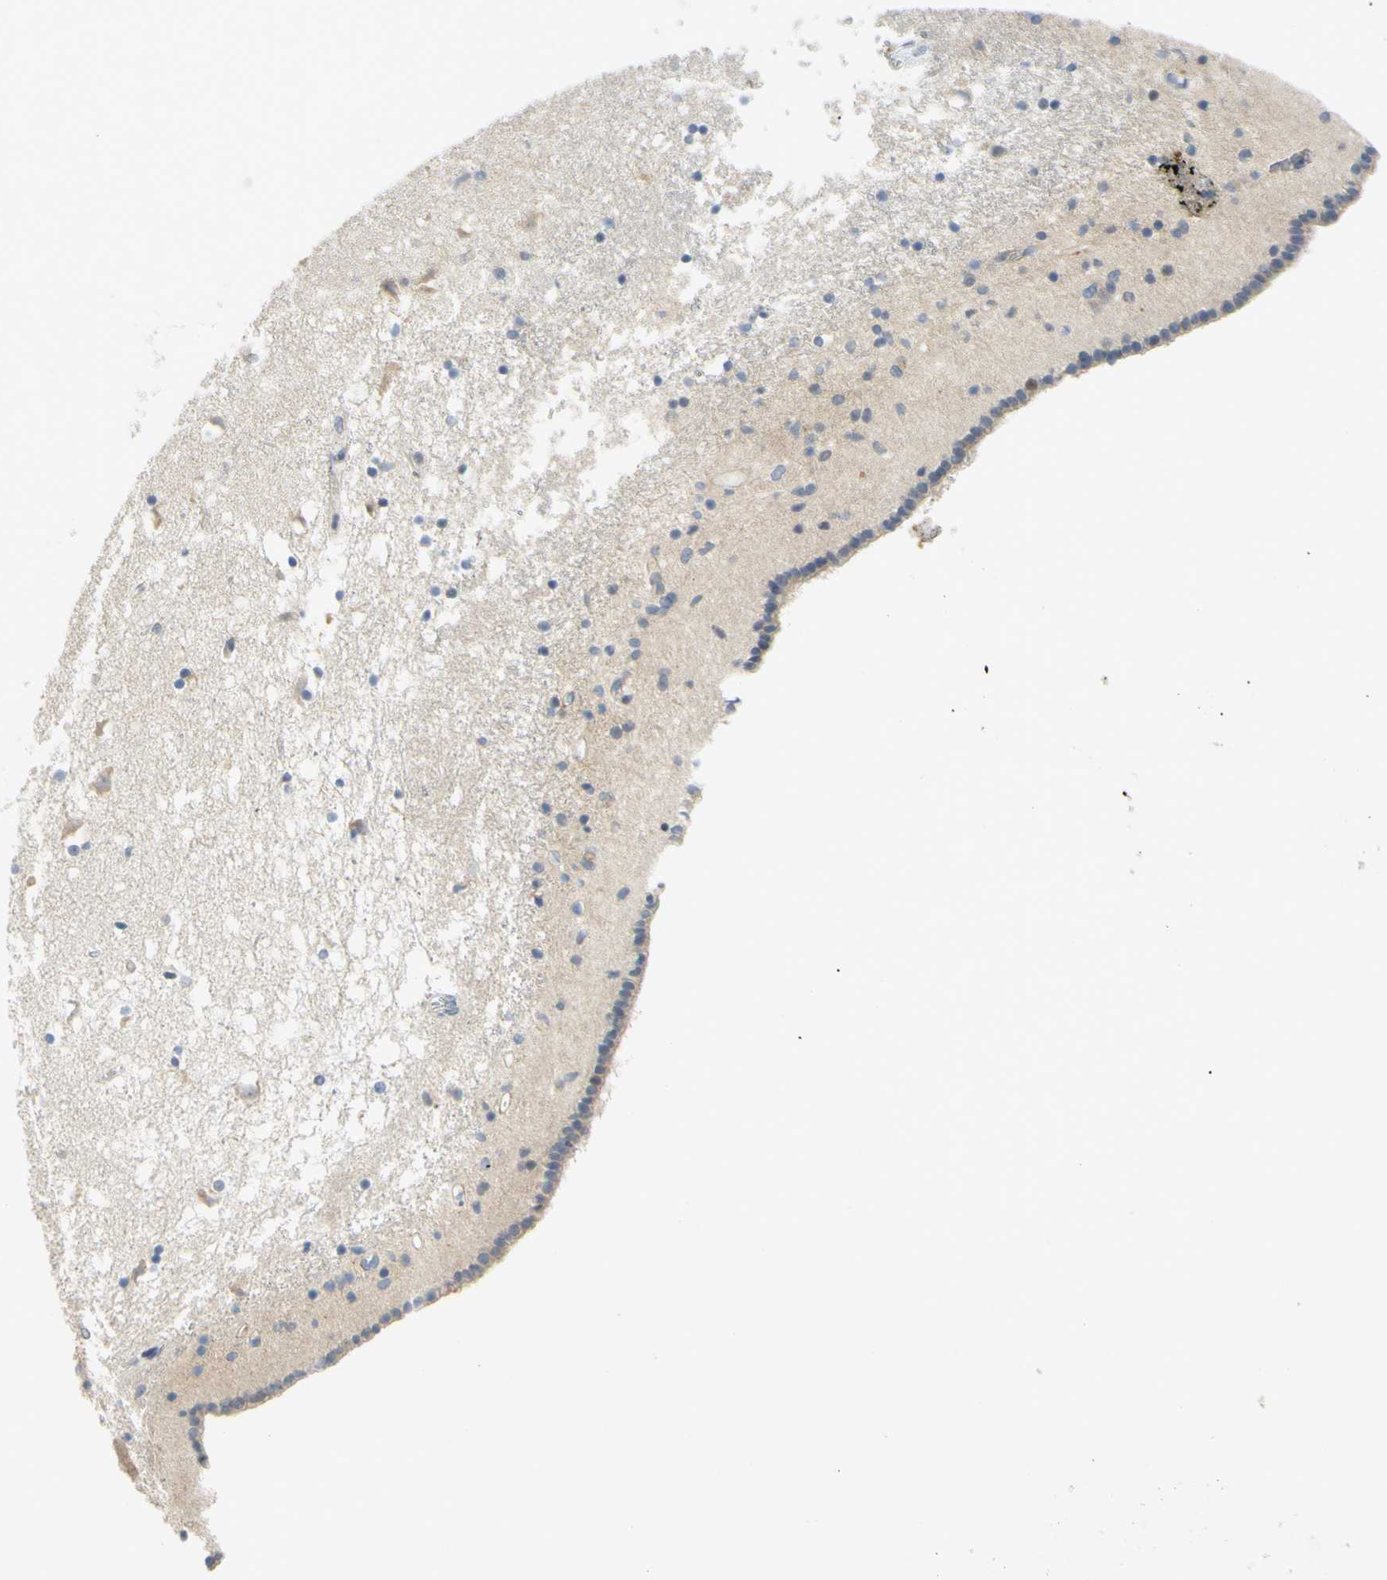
{"staining": {"intensity": "weak", "quantity": "<25%", "location": "cytoplasmic/membranous"}, "tissue": "caudate", "cell_type": "Glial cells", "image_type": "normal", "snomed": [{"axis": "morphology", "description": "Normal tissue, NOS"}, {"axis": "topography", "description": "Lateral ventricle wall"}], "caption": "Caudate stained for a protein using immunohistochemistry (IHC) demonstrates no staining glial cells.", "gene": "CCNB2", "patient": {"sex": "male", "age": 45}}